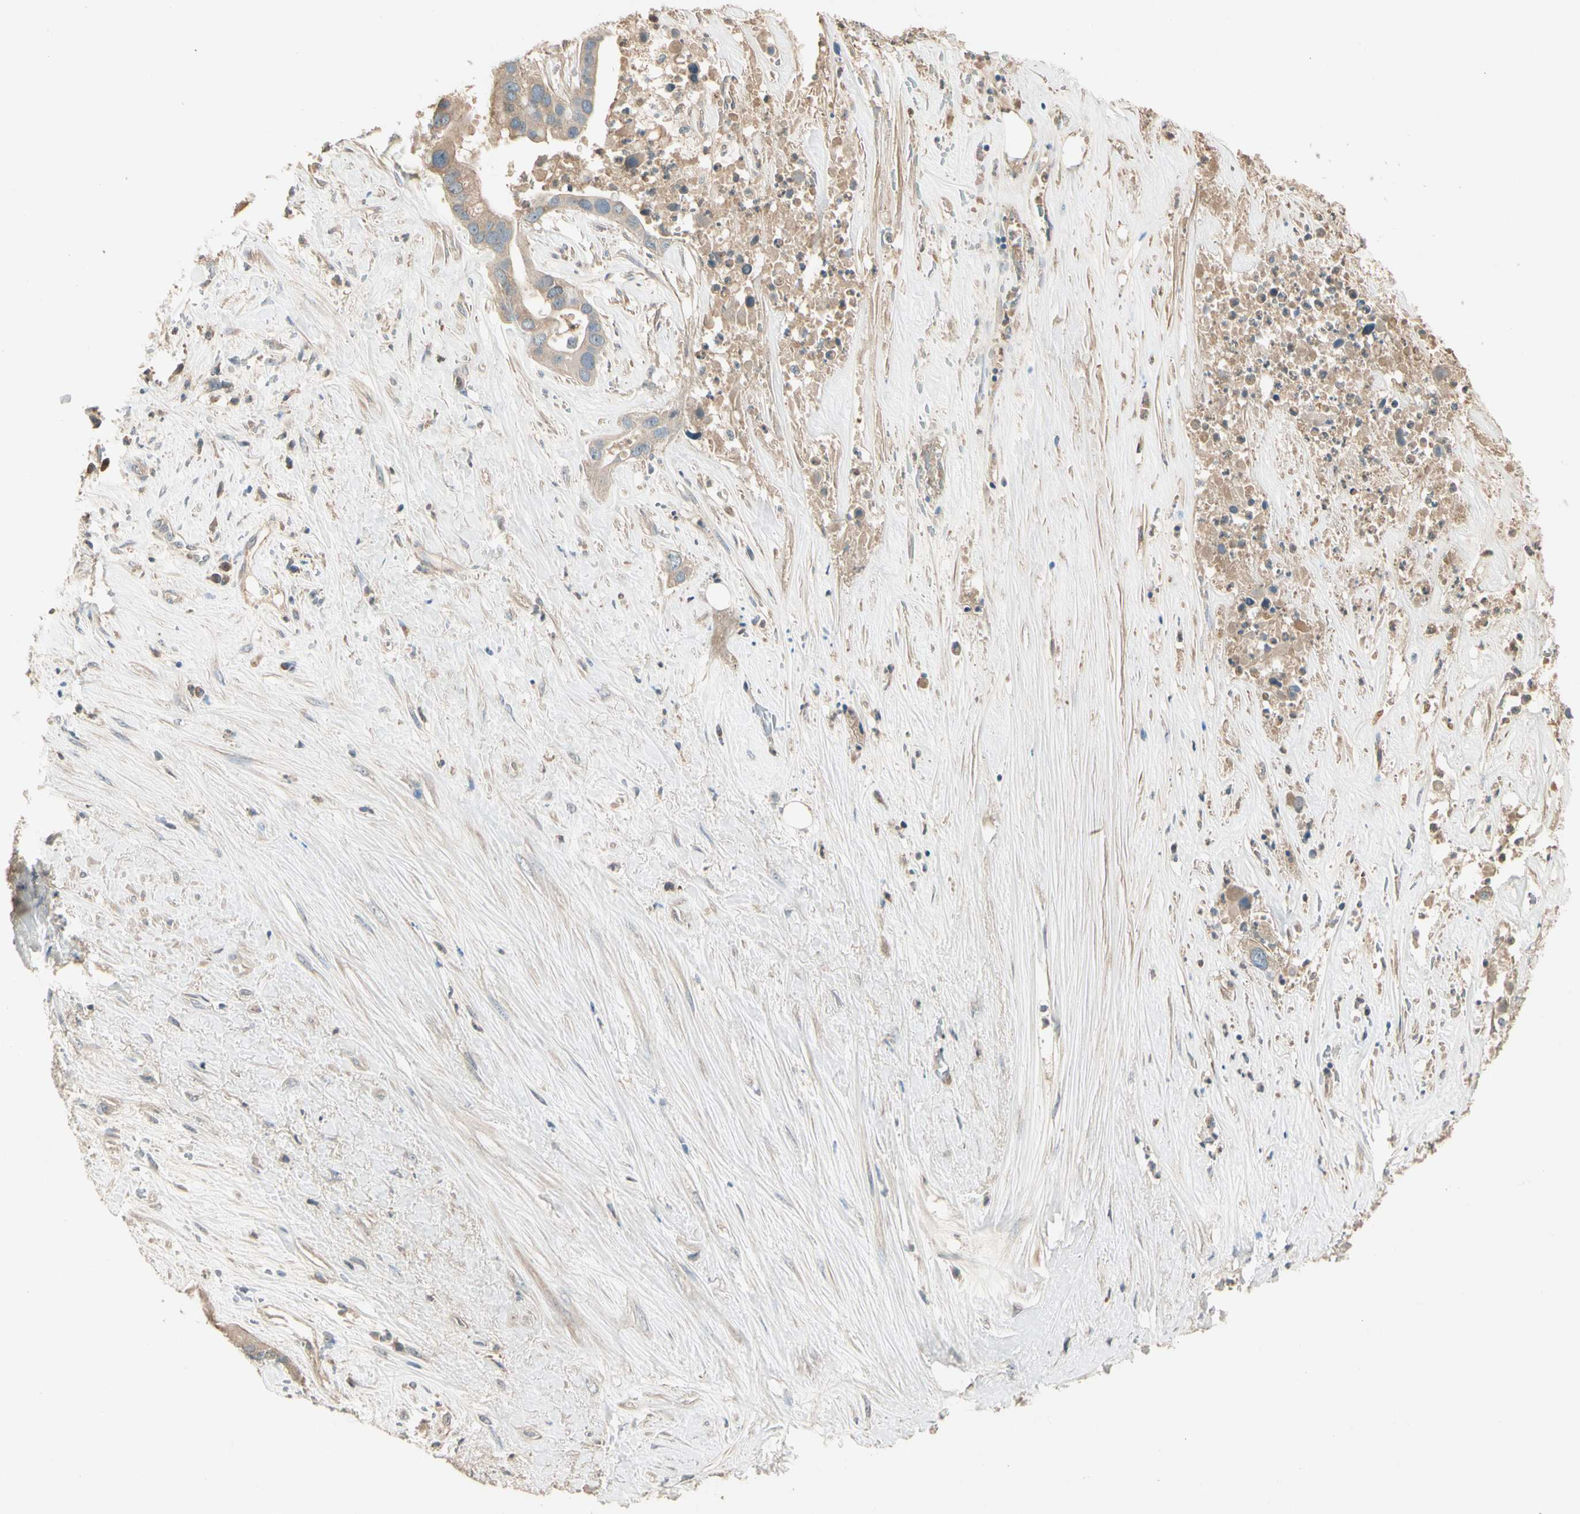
{"staining": {"intensity": "weak", "quantity": ">75%", "location": "cytoplasmic/membranous"}, "tissue": "liver cancer", "cell_type": "Tumor cells", "image_type": "cancer", "snomed": [{"axis": "morphology", "description": "Cholangiocarcinoma"}, {"axis": "topography", "description": "Liver"}], "caption": "Immunohistochemistry of human liver cancer reveals low levels of weak cytoplasmic/membranous positivity in approximately >75% of tumor cells. The staining was performed using DAB to visualize the protein expression in brown, while the nuclei were stained in blue with hematoxylin (Magnification: 20x).", "gene": "TNFRSF21", "patient": {"sex": "female", "age": 65}}